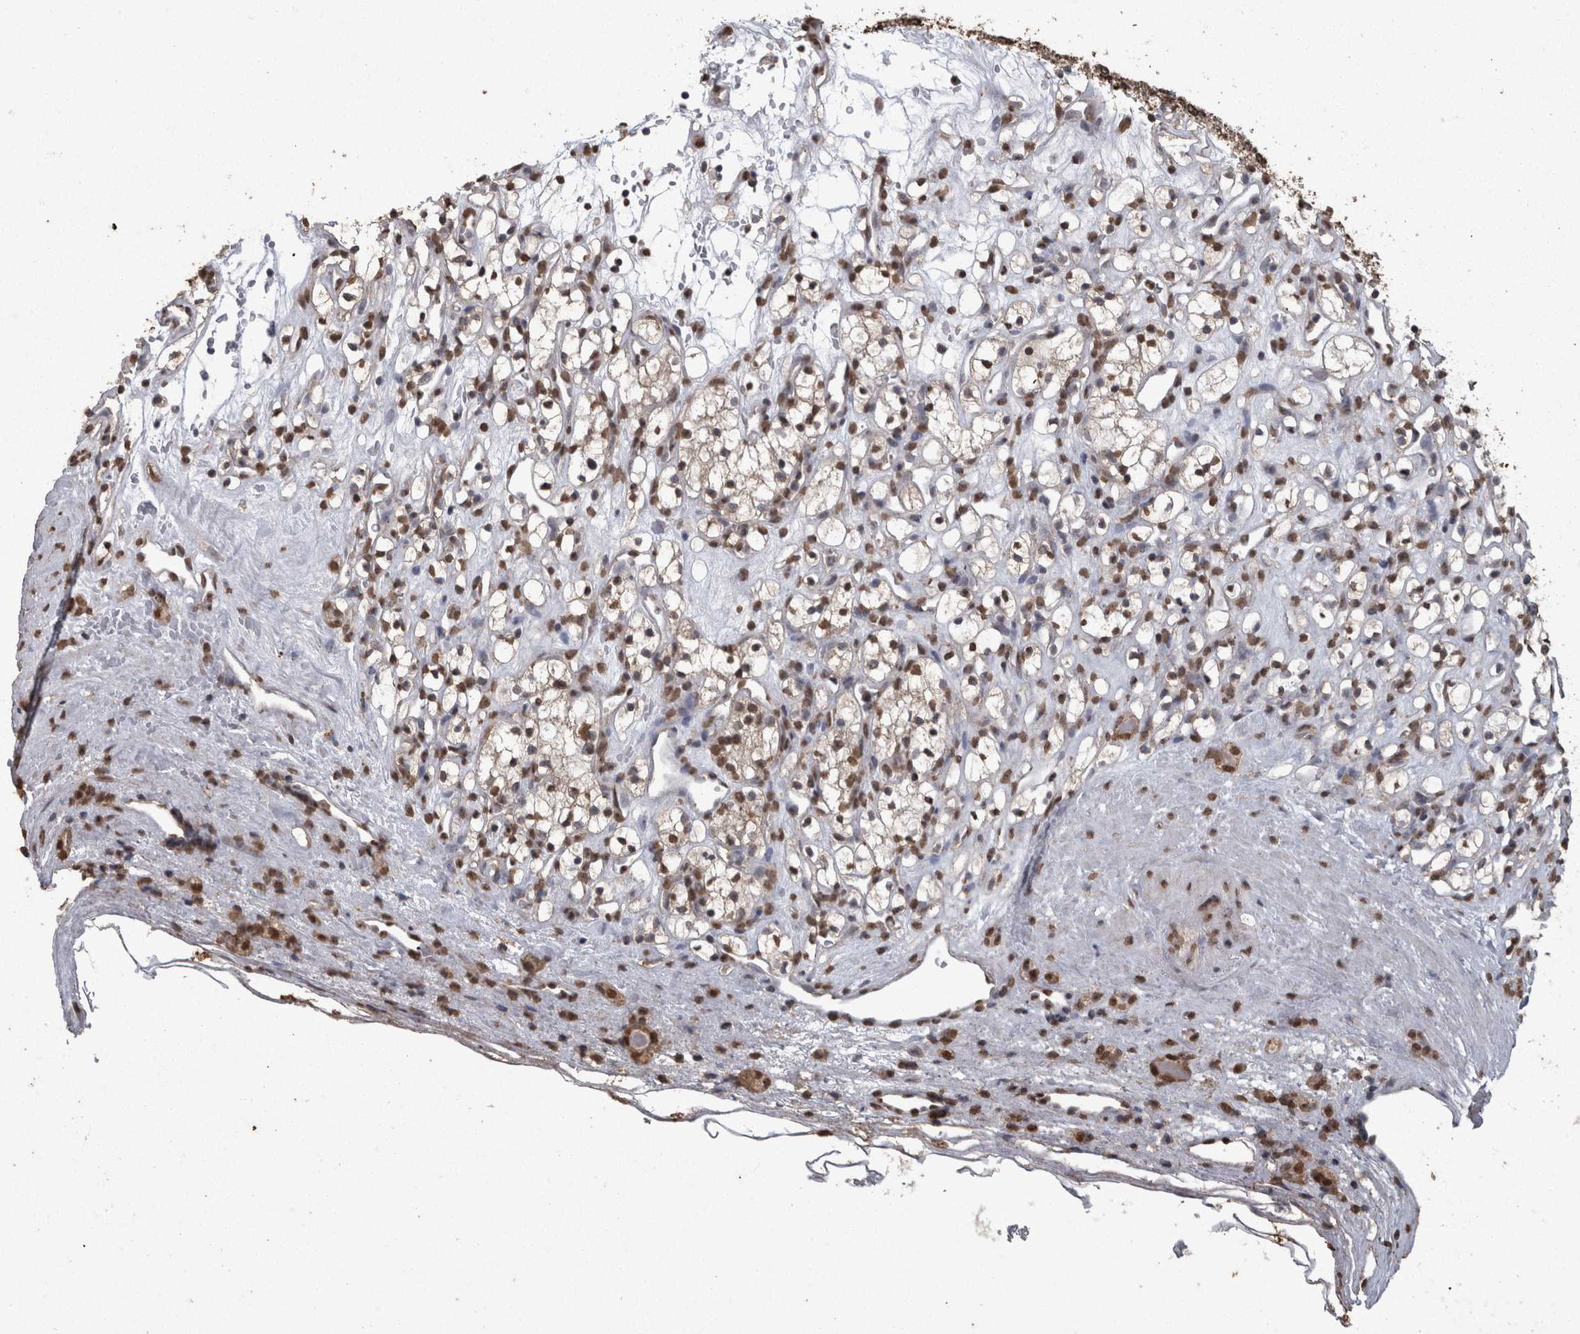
{"staining": {"intensity": "moderate", "quantity": ">75%", "location": "nuclear"}, "tissue": "renal cancer", "cell_type": "Tumor cells", "image_type": "cancer", "snomed": [{"axis": "morphology", "description": "Adenocarcinoma, NOS"}, {"axis": "topography", "description": "Kidney"}], "caption": "Immunohistochemical staining of human renal cancer (adenocarcinoma) demonstrates moderate nuclear protein staining in approximately >75% of tumor cells.", "gene": "SMAD7", "patient": {"sex": "female", "age": 60}}